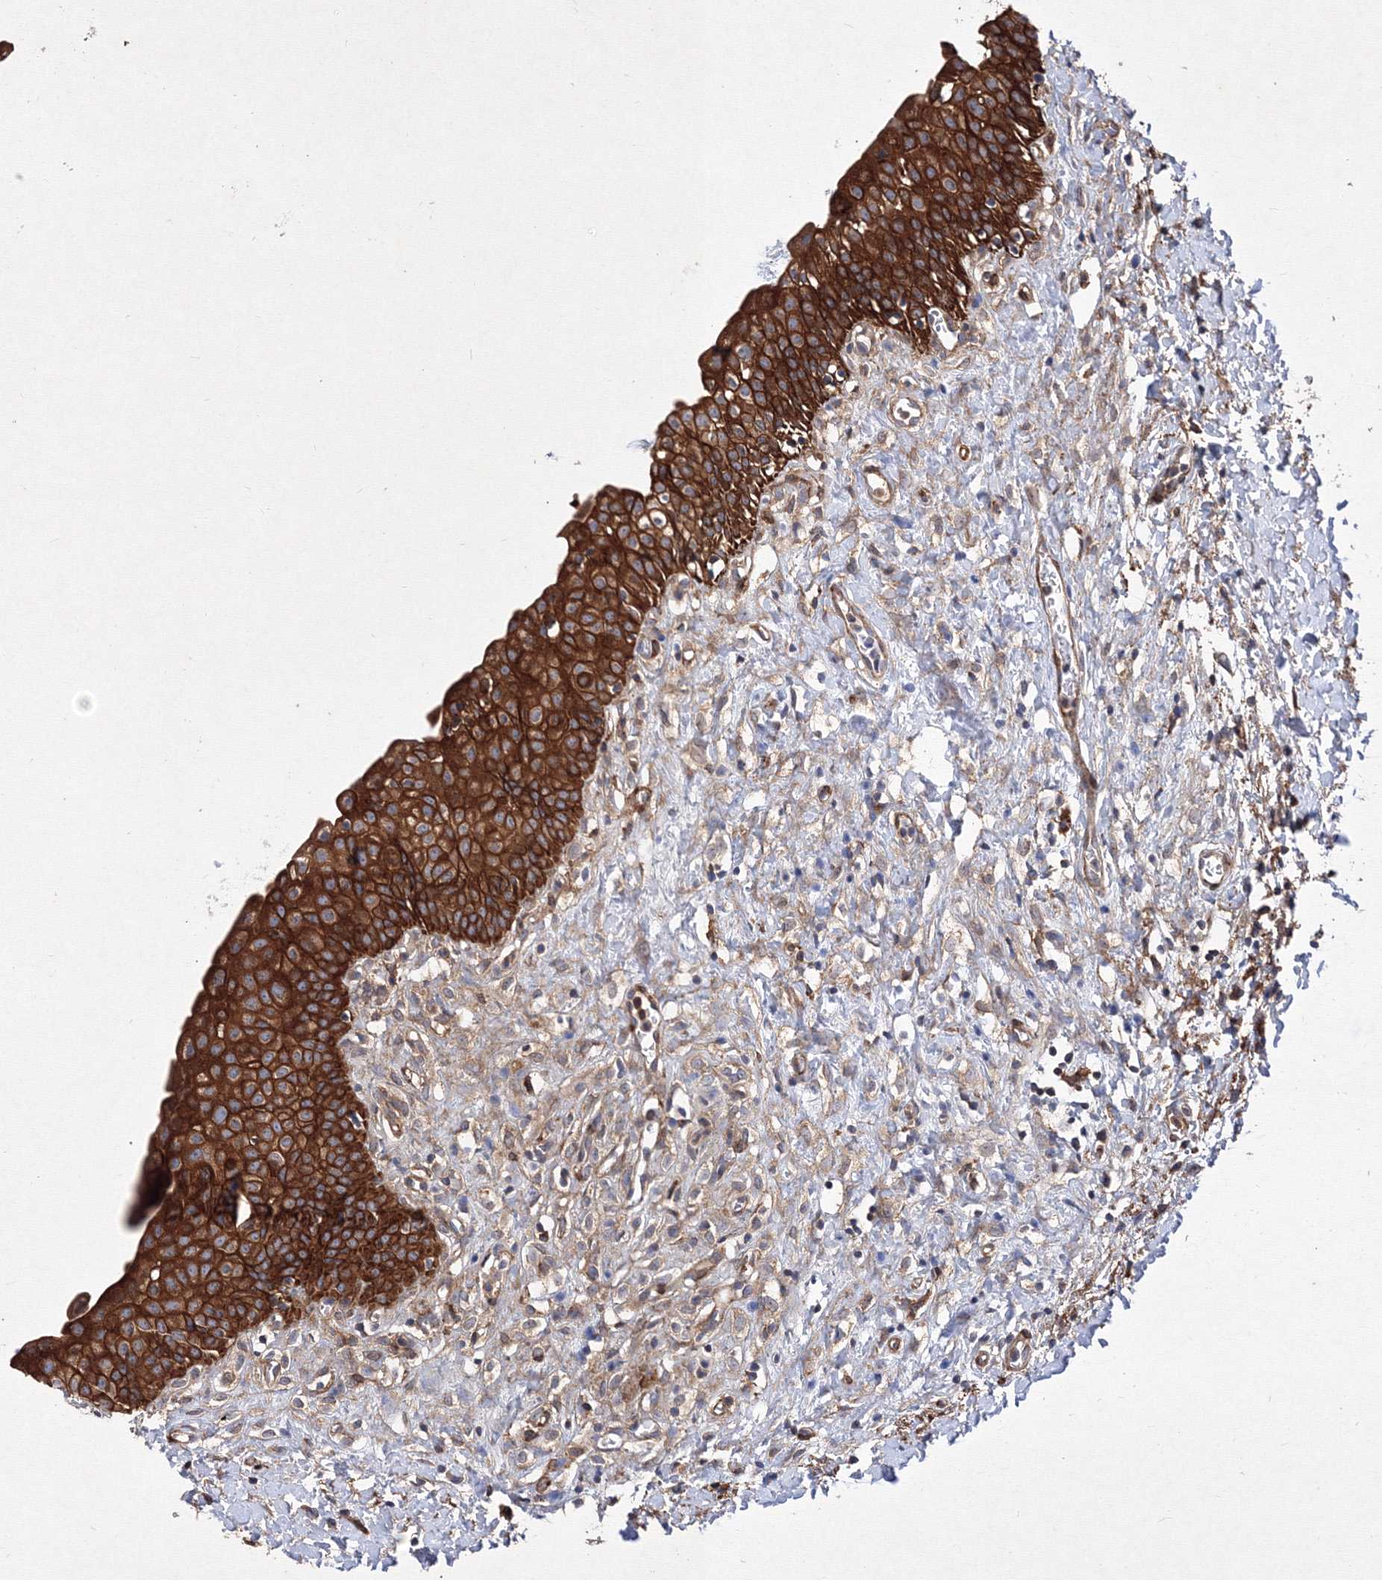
{"staining": {"intensity": "strong", "quantity": ">75%", "location": "cytoplasmic/membranous"}, "tissue": "urinary bladder", "cell_type": "Urothelial cells", "image_type": "normal", "snomed": [{"axis": "morphology", "description": "Normal tissue, NOS"}, {"axis": "topography", "description": "Urinary bladder"}], "caption": "Protein expression analysis of normal urinary bladder displays strong cytoplasmic/membranous staining in approximately >75% of urothelial cells.", "gene": "SNX18", "patient": {"sex": "male", "age": 51}}